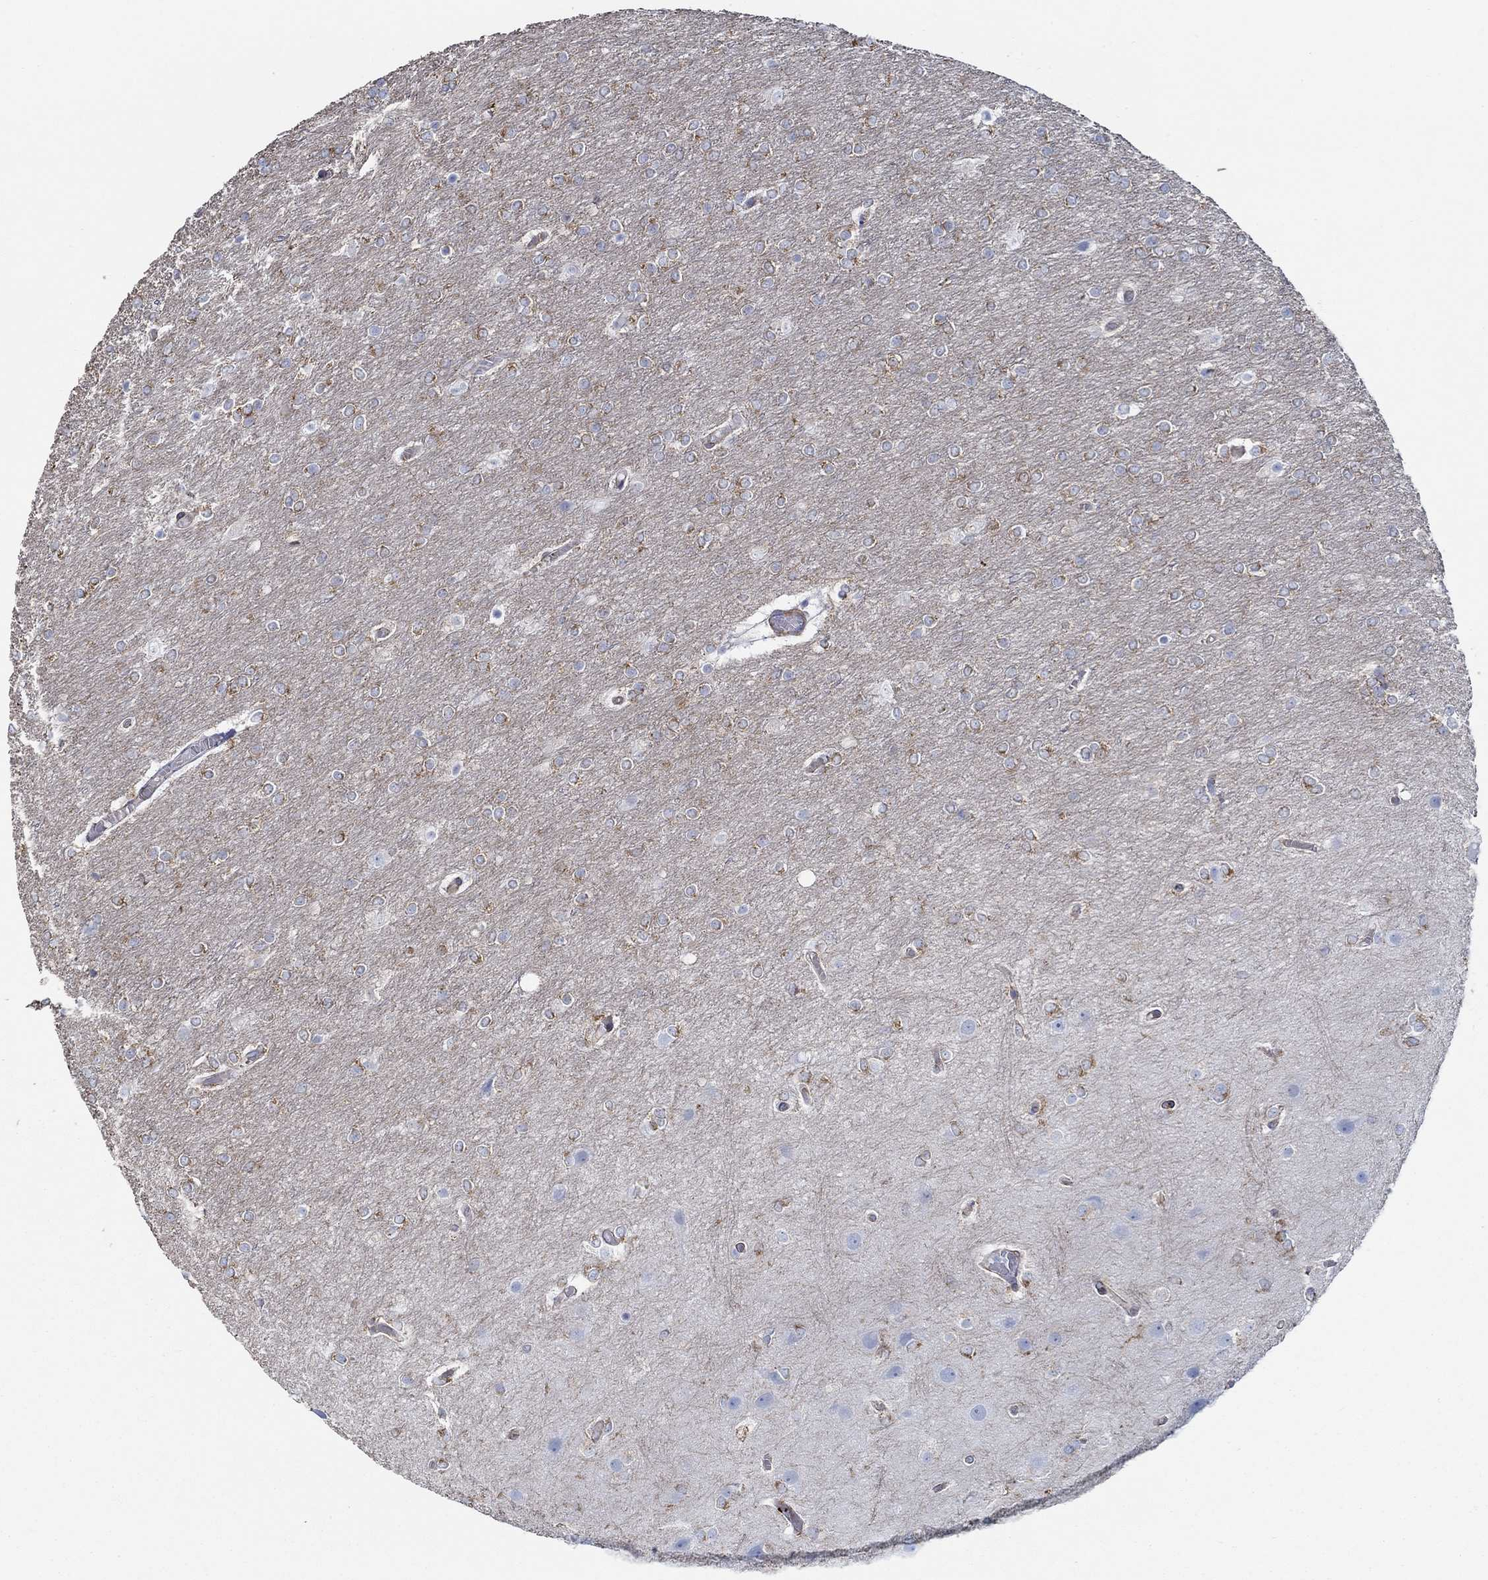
{"staining": {"intensity": "strong", "quantity": "25%-75%", "location": "cytoplasmic/membranous"}, "tissue": "glioma", "cell_type": "Tumor cells", "image_type": "cancer", "snomed": [{"axis": "morphology", "description": "Glioma, malignant, High grade"}, {"axis": "topography", "description": "Brain"}], "caption": "Protein expression analysis of human malignant glioma (high-grade) reveals strong cytoplasmic/membranous staining in approximately 25%-75% of tumor cells.", "gene": "STC2", "patient": {"sex": "female", "age": 61}}